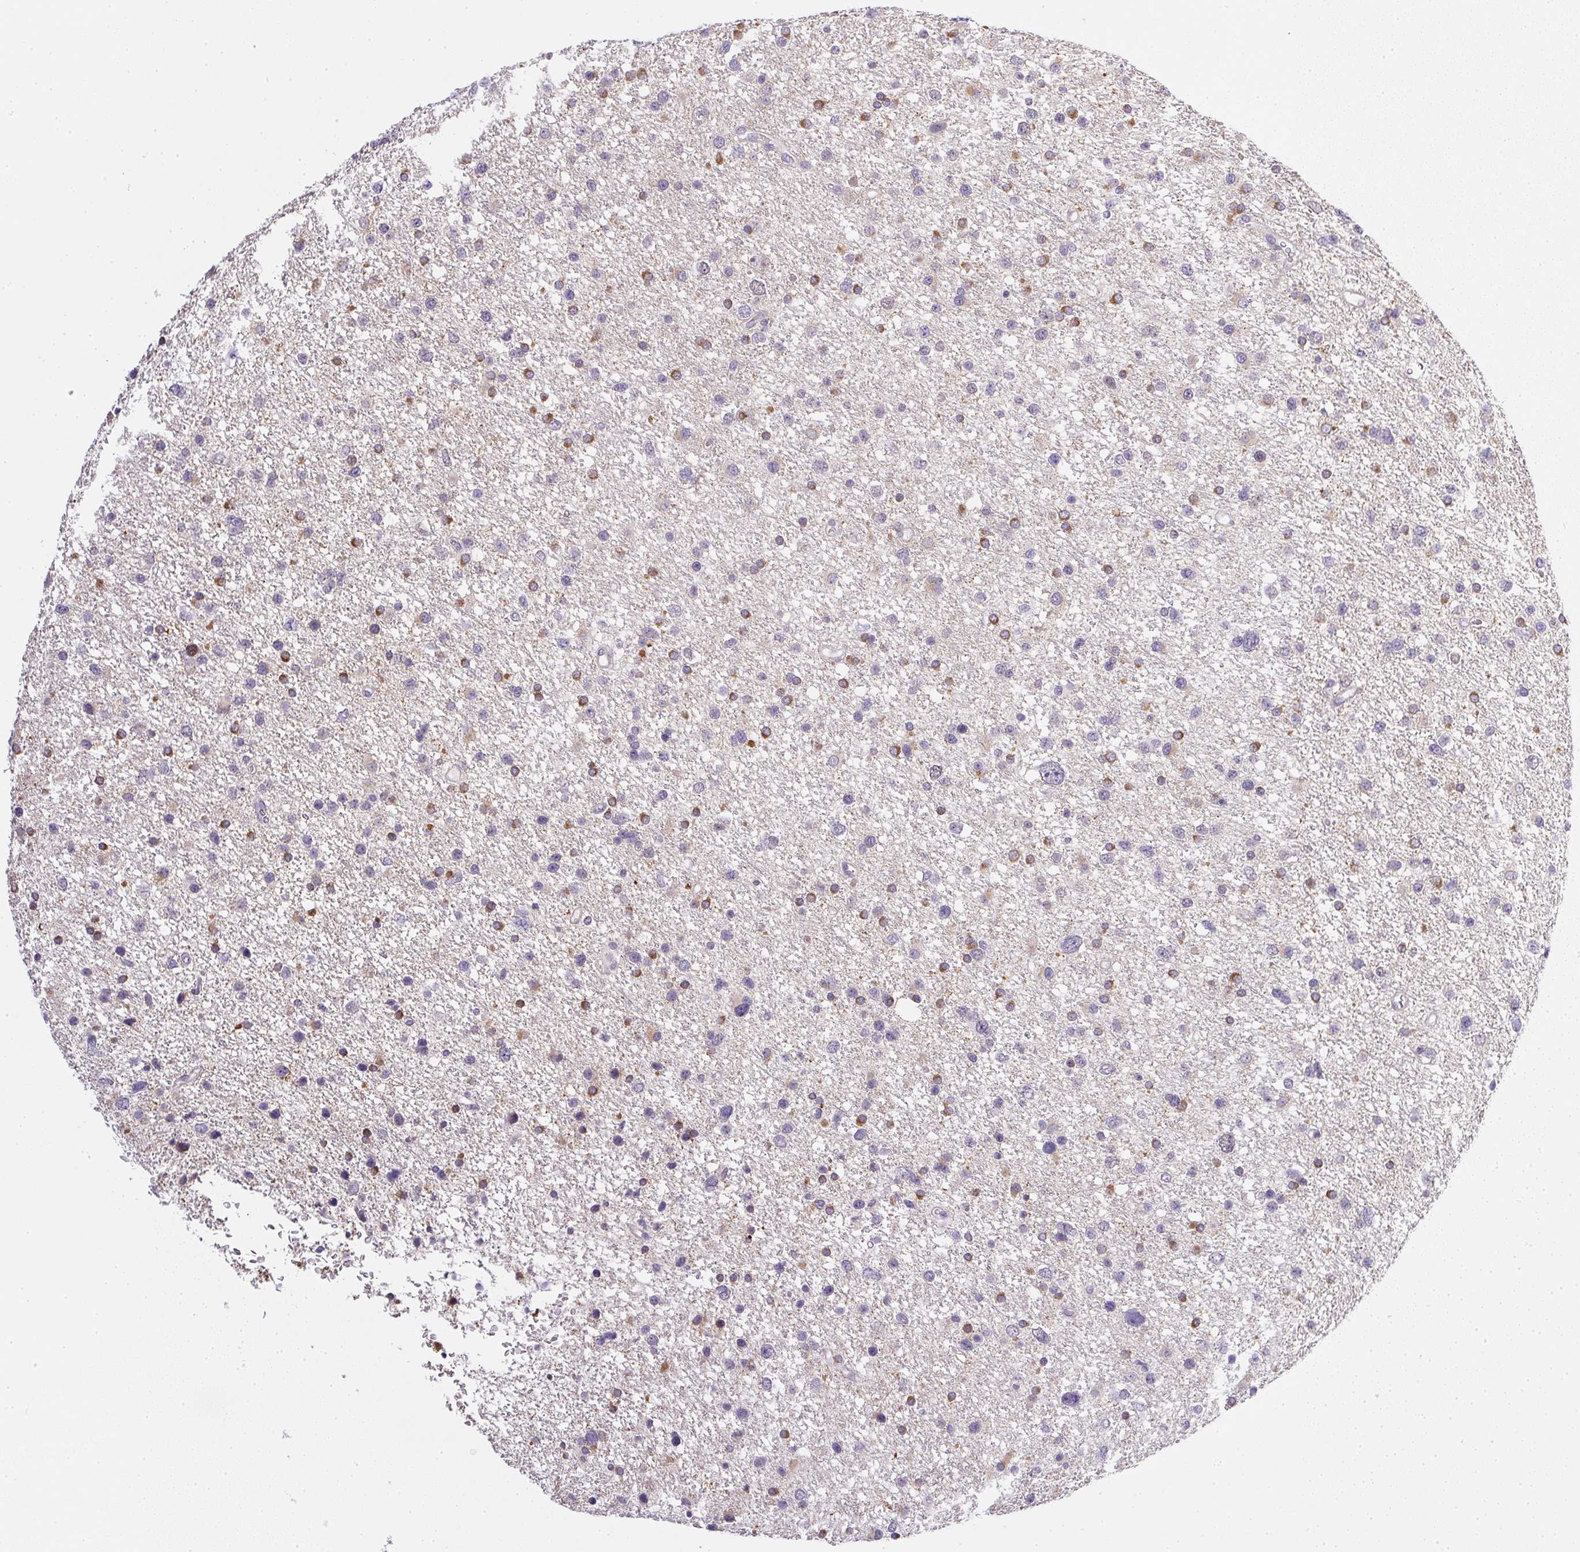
{"staining": {"intensity": "moderate", "quantity": "25%-75%", "location": "cytoplasmic/membranous"}, "tissue": "glioma", "cell_type": "Tumor cells", "image_type": "cancer", "snomed": [{"axis": "morphology", "description": "Glioma, malignant, Low grade"}, {"axis": "topography", "description": "Brain"}], "caption": "IHC (DAB (3,3'-diaminobenzidine)) staining of human low-grade glioma (malignant) shows moderate cytoplasmic/membranous protein expression in approximately 25%-75% of tumor cells.", "gene": "SLC17A7", "patient": {"sex": "female", "age": 55}}